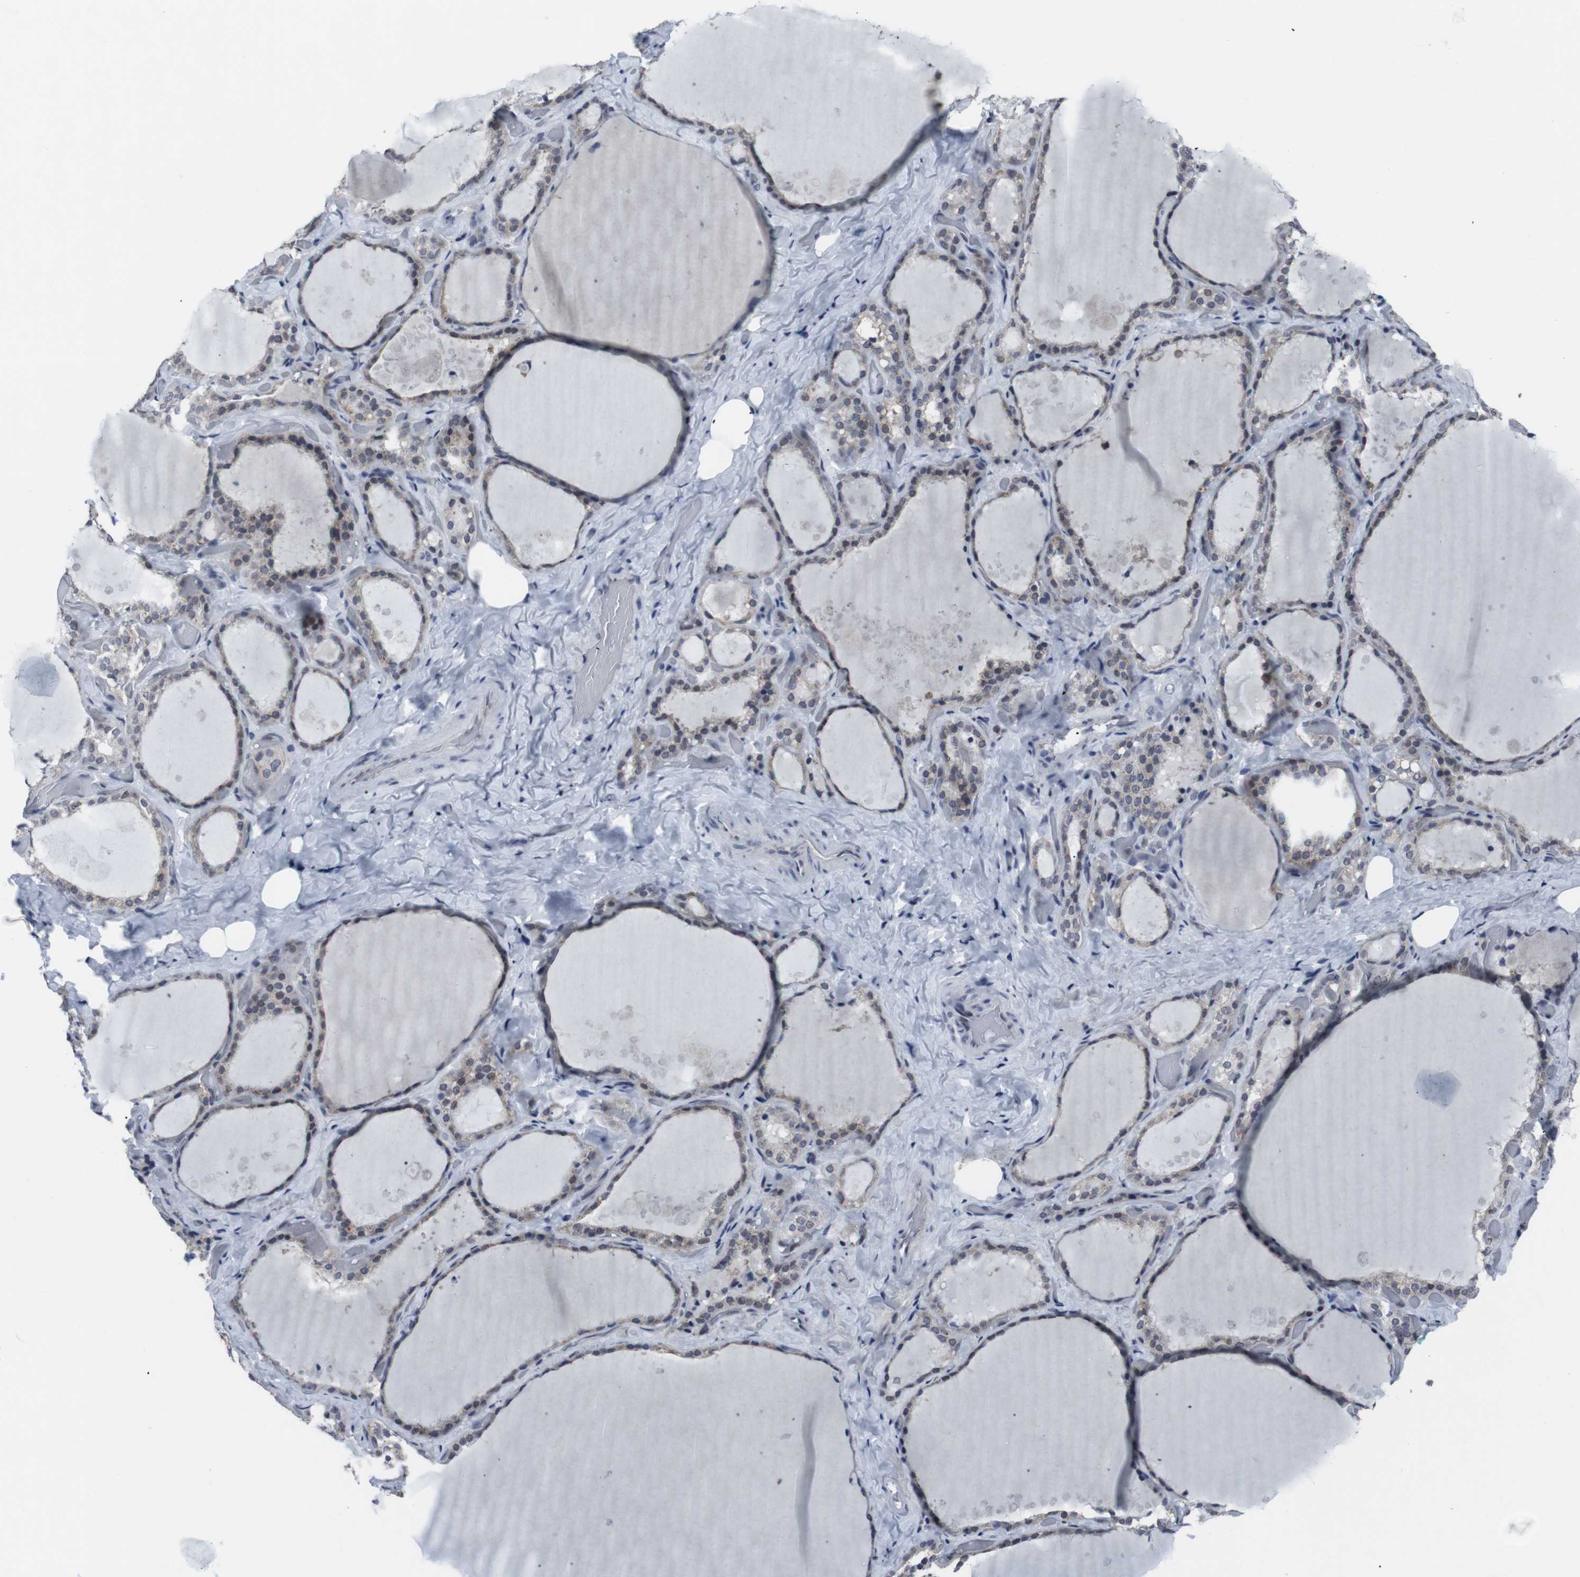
{"staining": {"intensity": "moderate", "quantity": "25%-75%", "location": "nuclear"}, "tissue": "thyroid gland", "cell_type": "Glandular cells", "image_type": "normal", "snomed": [{"axis": "morphology", "description": "Normal tissue, NOS"}, {"axis": "topography", "description": "Thyroid gland"}], "caption": "Thyroid gland stained with immunohistochemistry demonstrates moderate nuclear staining in about 25%-75% of glandular cells.", "gene": "GEMIN2", "patient": {"sex": "female", "age": 44}}